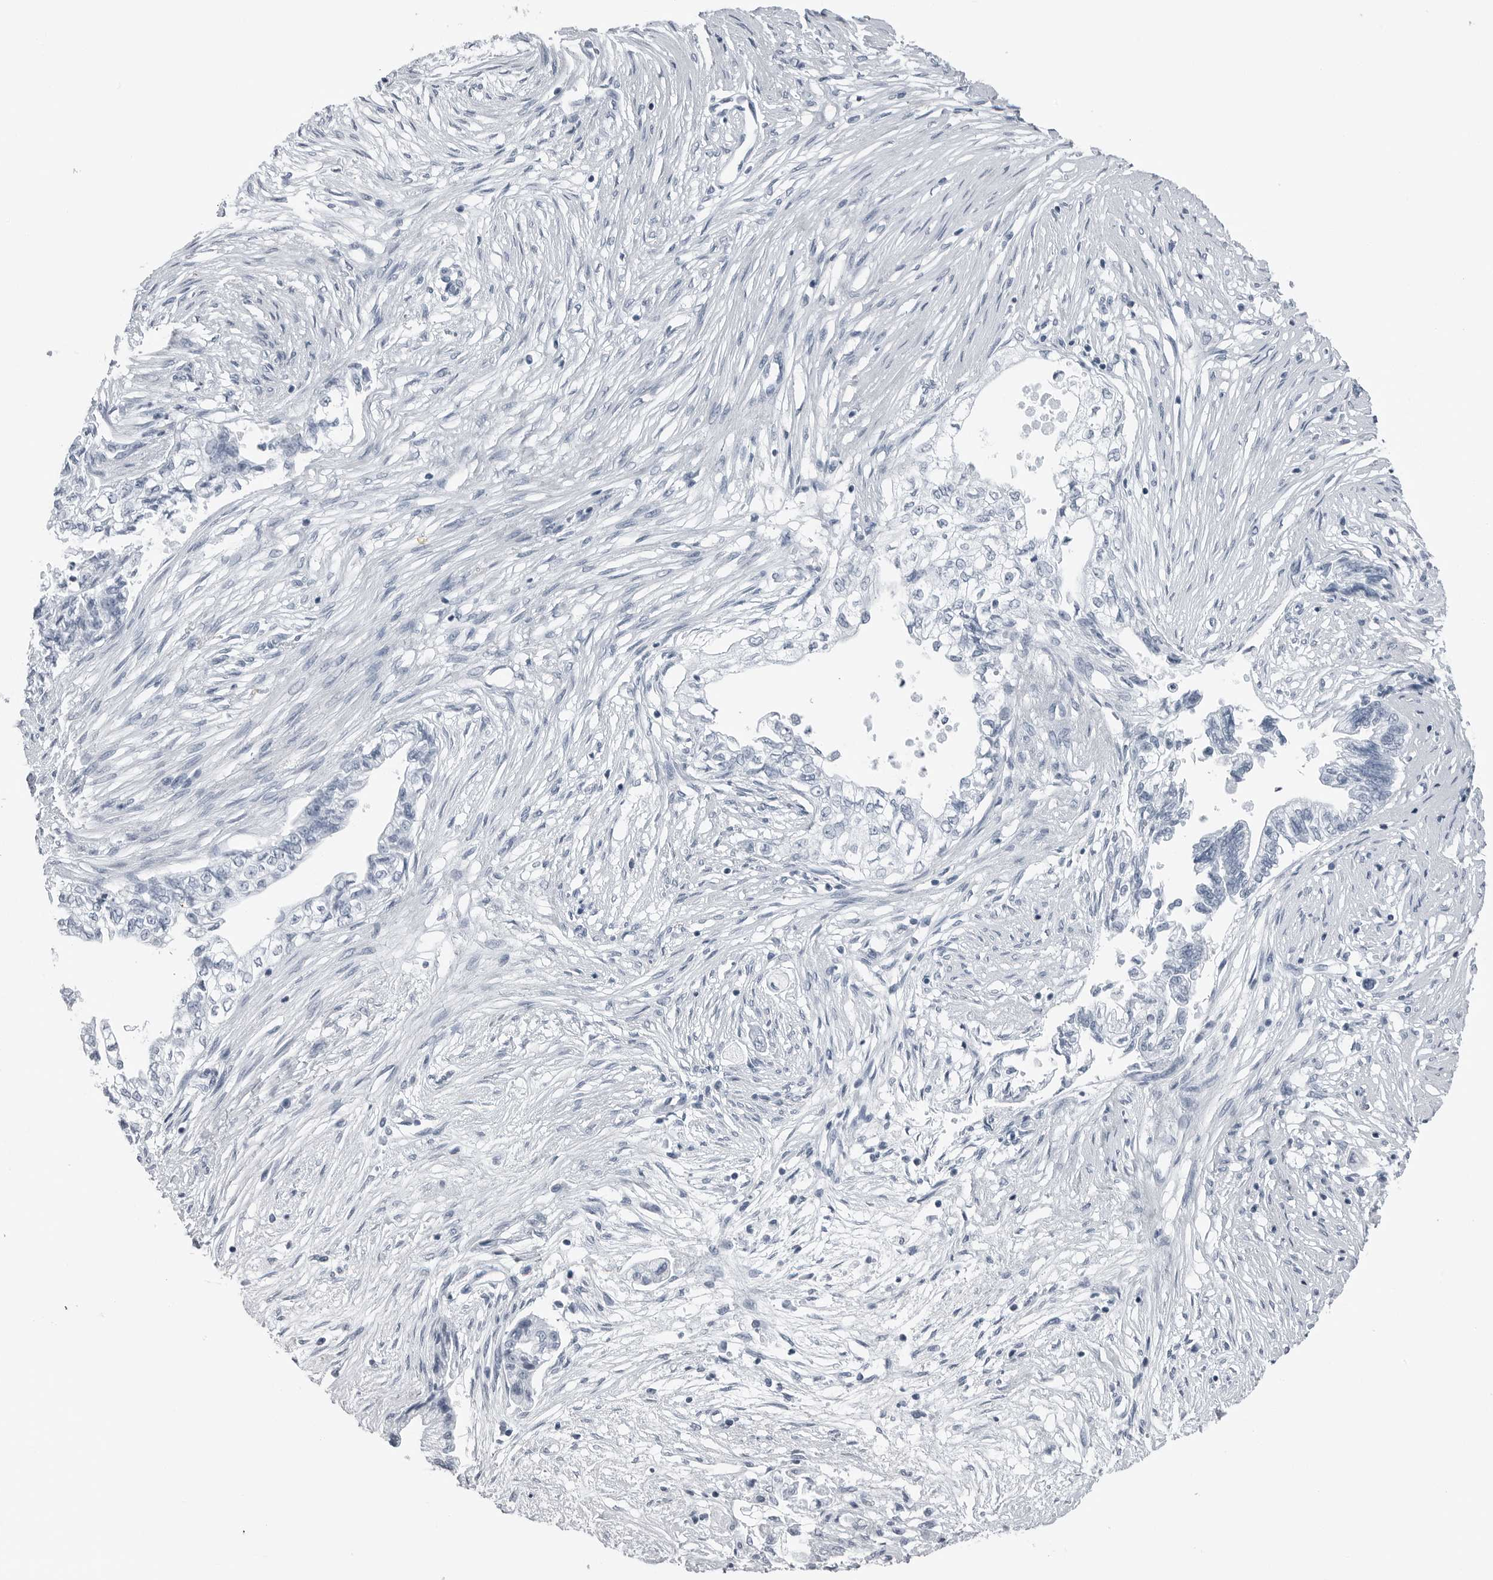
{"staining": {"intensity": "negative", "quantity": "none", "location": "none"}, "tissue": "pancreatic cancer", "cell_type": "Tumor cells", "image_type": "cancer", "snomed": [{"axis": "morphology", "description": "Adenocarcinoma, NOS"}, {"axis": "topography", "description": "Pancreas"}], "caption": "This is an IHC micrograph of pancreatic cancer. There is no staining in tumor cells.", "gene": "SPINK1", "patient": {"sex": "male", "age": 72}}